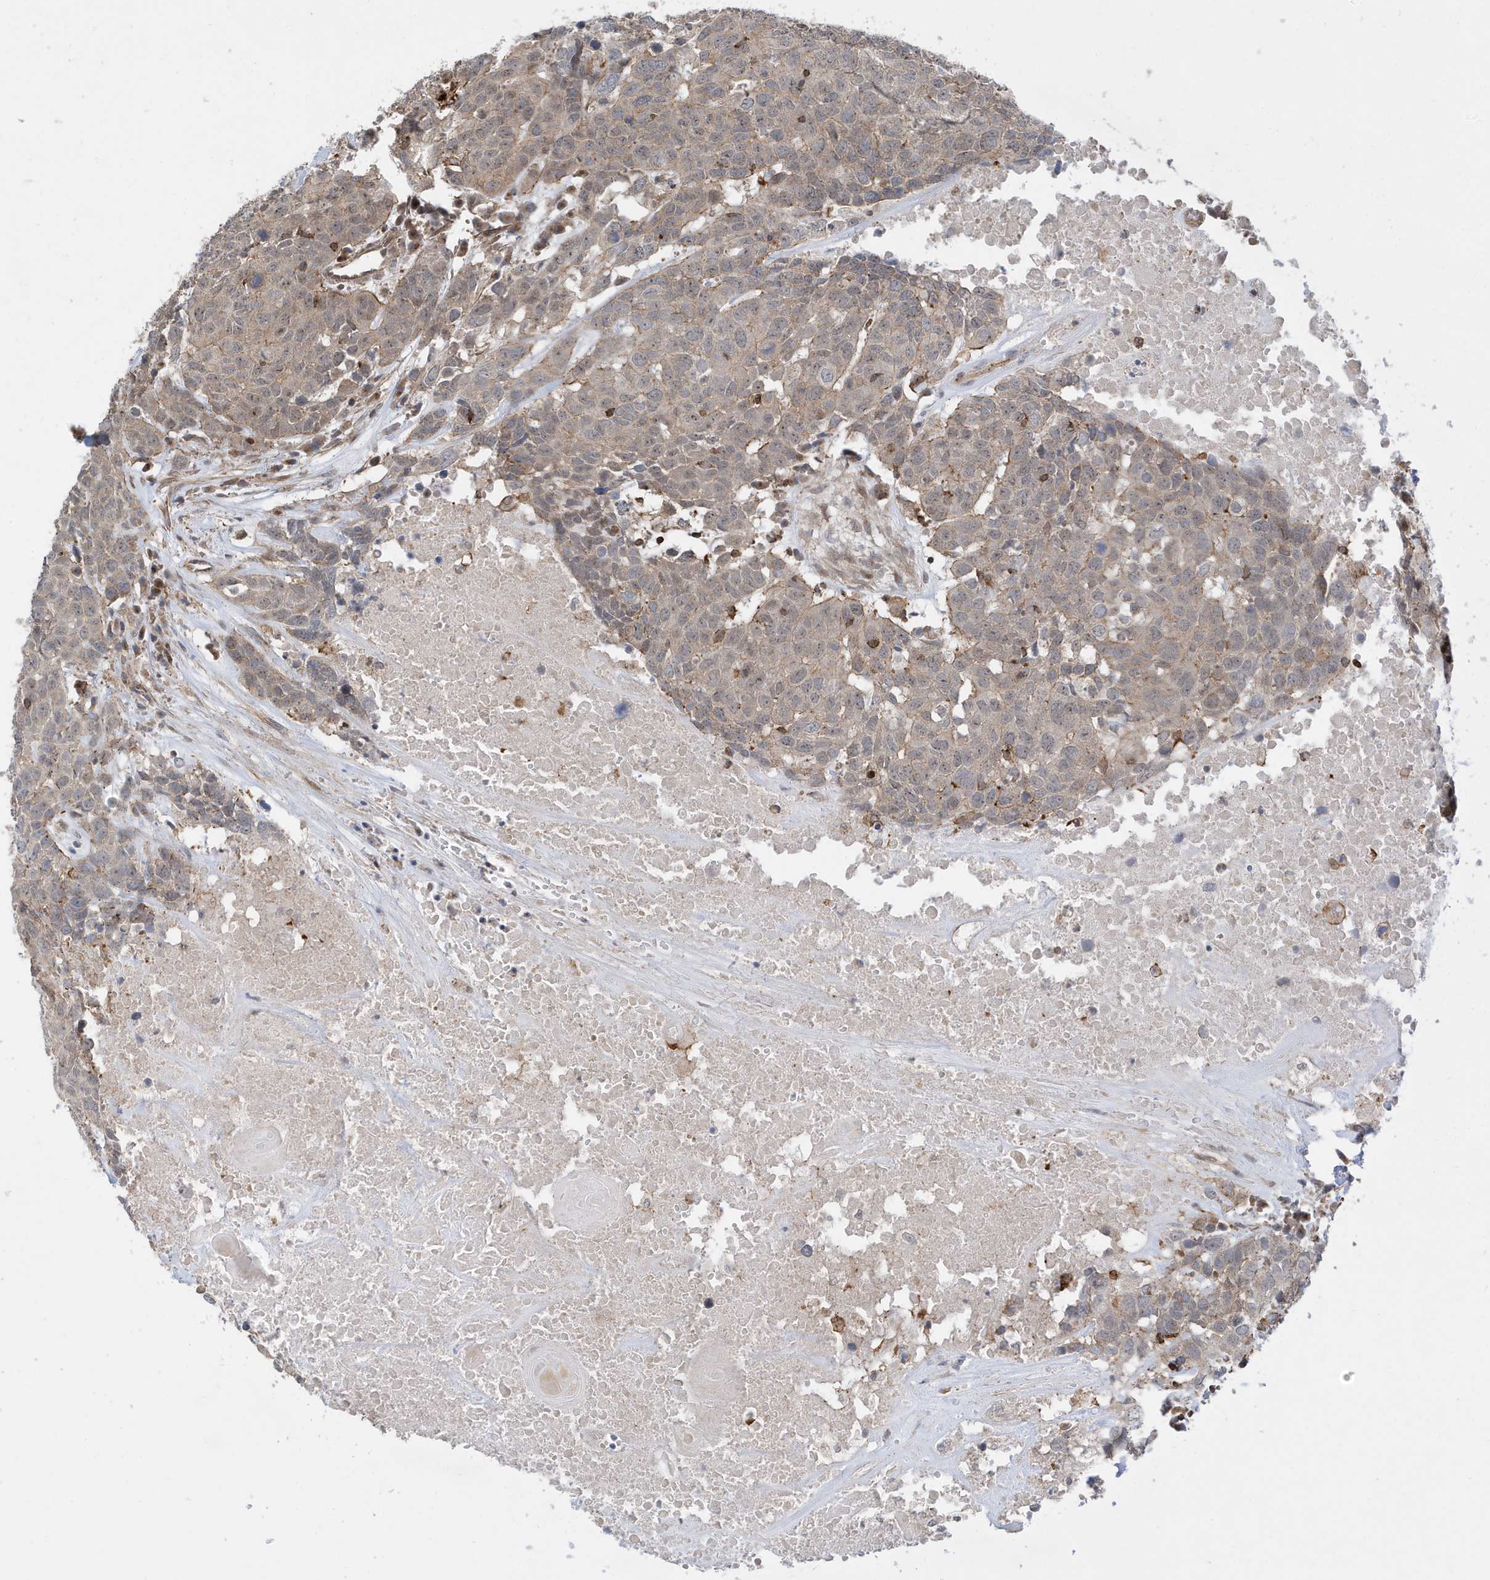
{"staining": {"intensity": "weak", "quantity": ">75%", "location": "cytoplasmic/membranous"}, "tissue": "head and neck cancer", "cell_type": "Tumor cells", "image_type": "cancer", "snomed": [{"axis": "morphology", "description": "Squamous cell carcinoma, NOS"}, {"axis": "topography", "description": "Head-Neck"}], "caption": "Protein expression analysis of human squamous cell carcinoma (head and neck) reveals weak cytoplasmic/membranous positivity in approximately >75% of tumor cells. (IHC, brightfield microscopy, high magnification).", "gene": "TATDN3", "patient": {"sex": "male", "age": 66}}